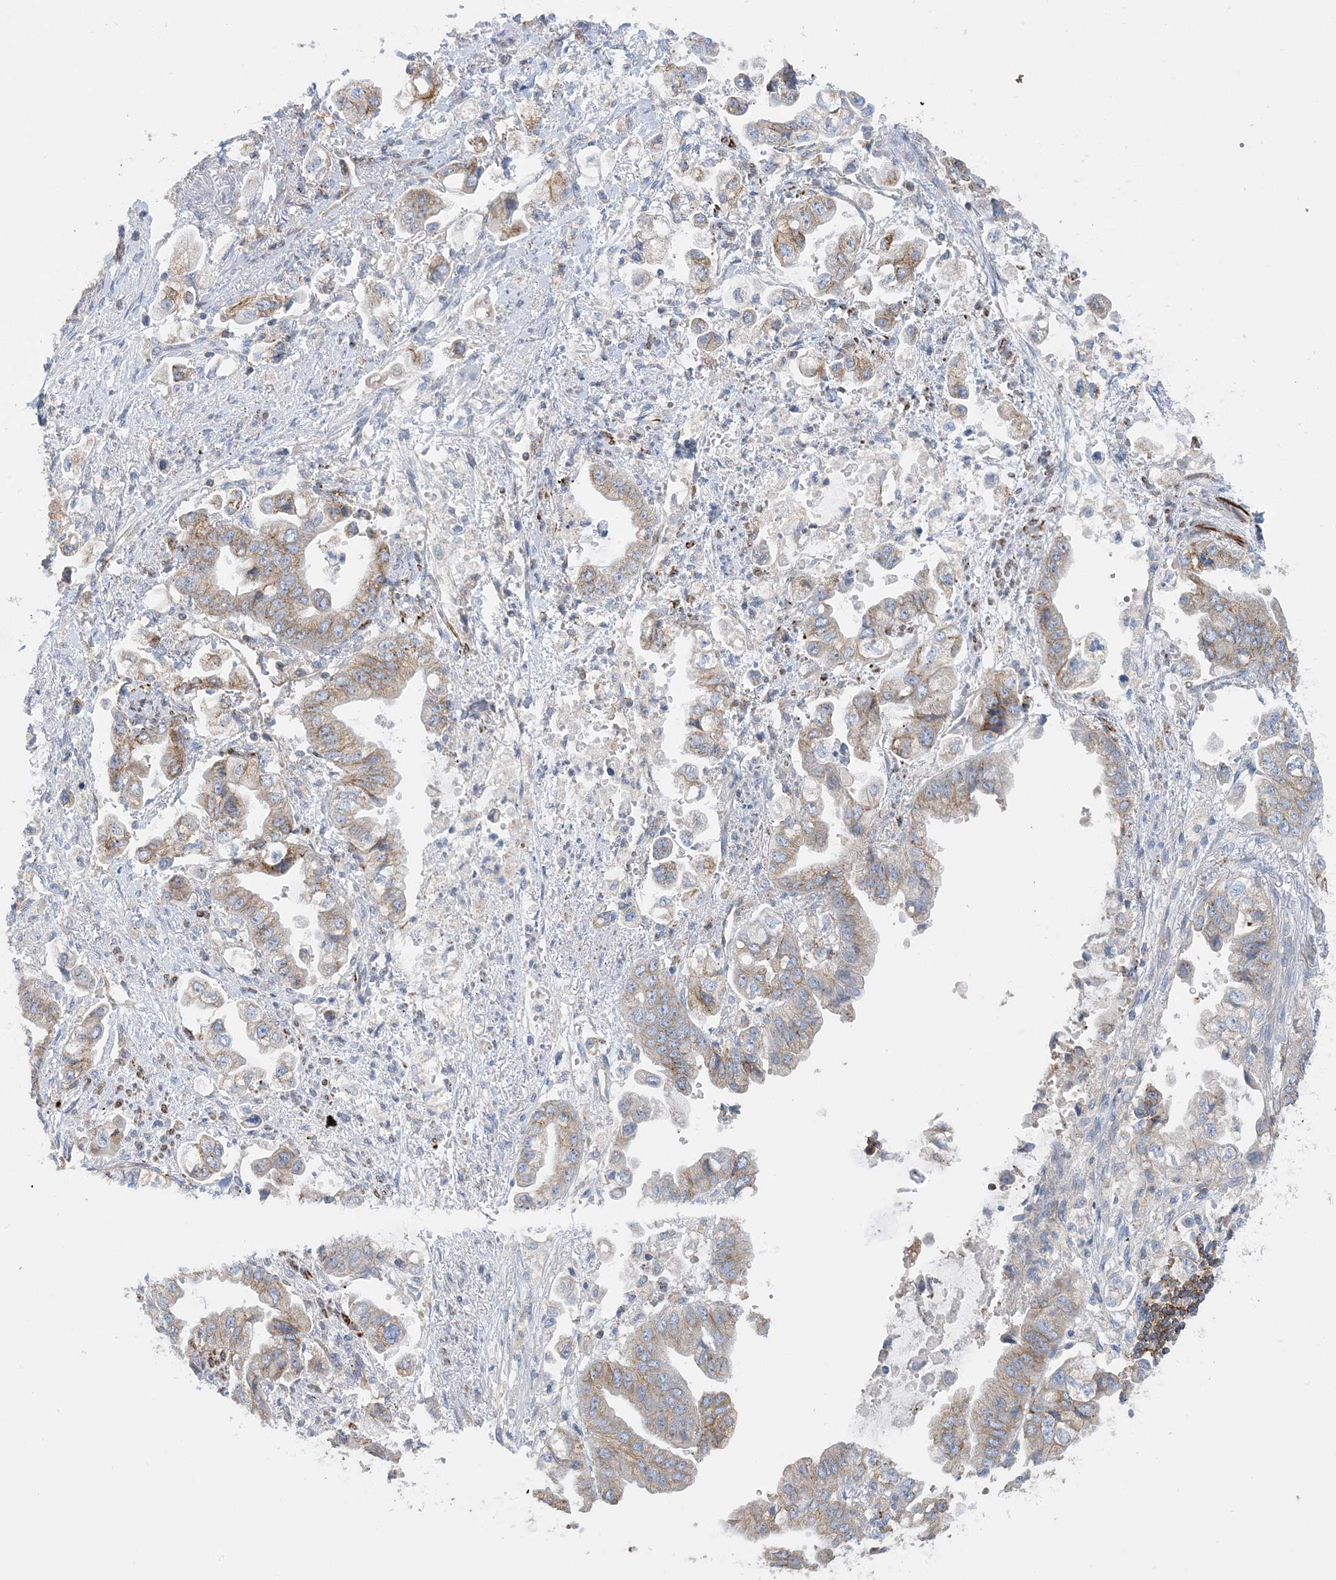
{"staining": {"intensity": "moderate", "quantity": ">75%", "location": "cytoplasmic/membranous"}, "tissue": "stomach cancer", "cell_type": "Tumor cells", "image_type": "cancer", "snomed": [{"axis": "morphology", "description": "Adenocarcinoma, NOS"}, {"axis": "topography", "description": "Stomach"}], "caption": "High-power microscopy captured an immunohistochemistry image of stomach adenocarcinoma, revealing moderate cytoplasmic/membranous expression in about >75% of tumor cells.", "gene": "CALHM5", "patient": {"sex": "male", "age": 62}}